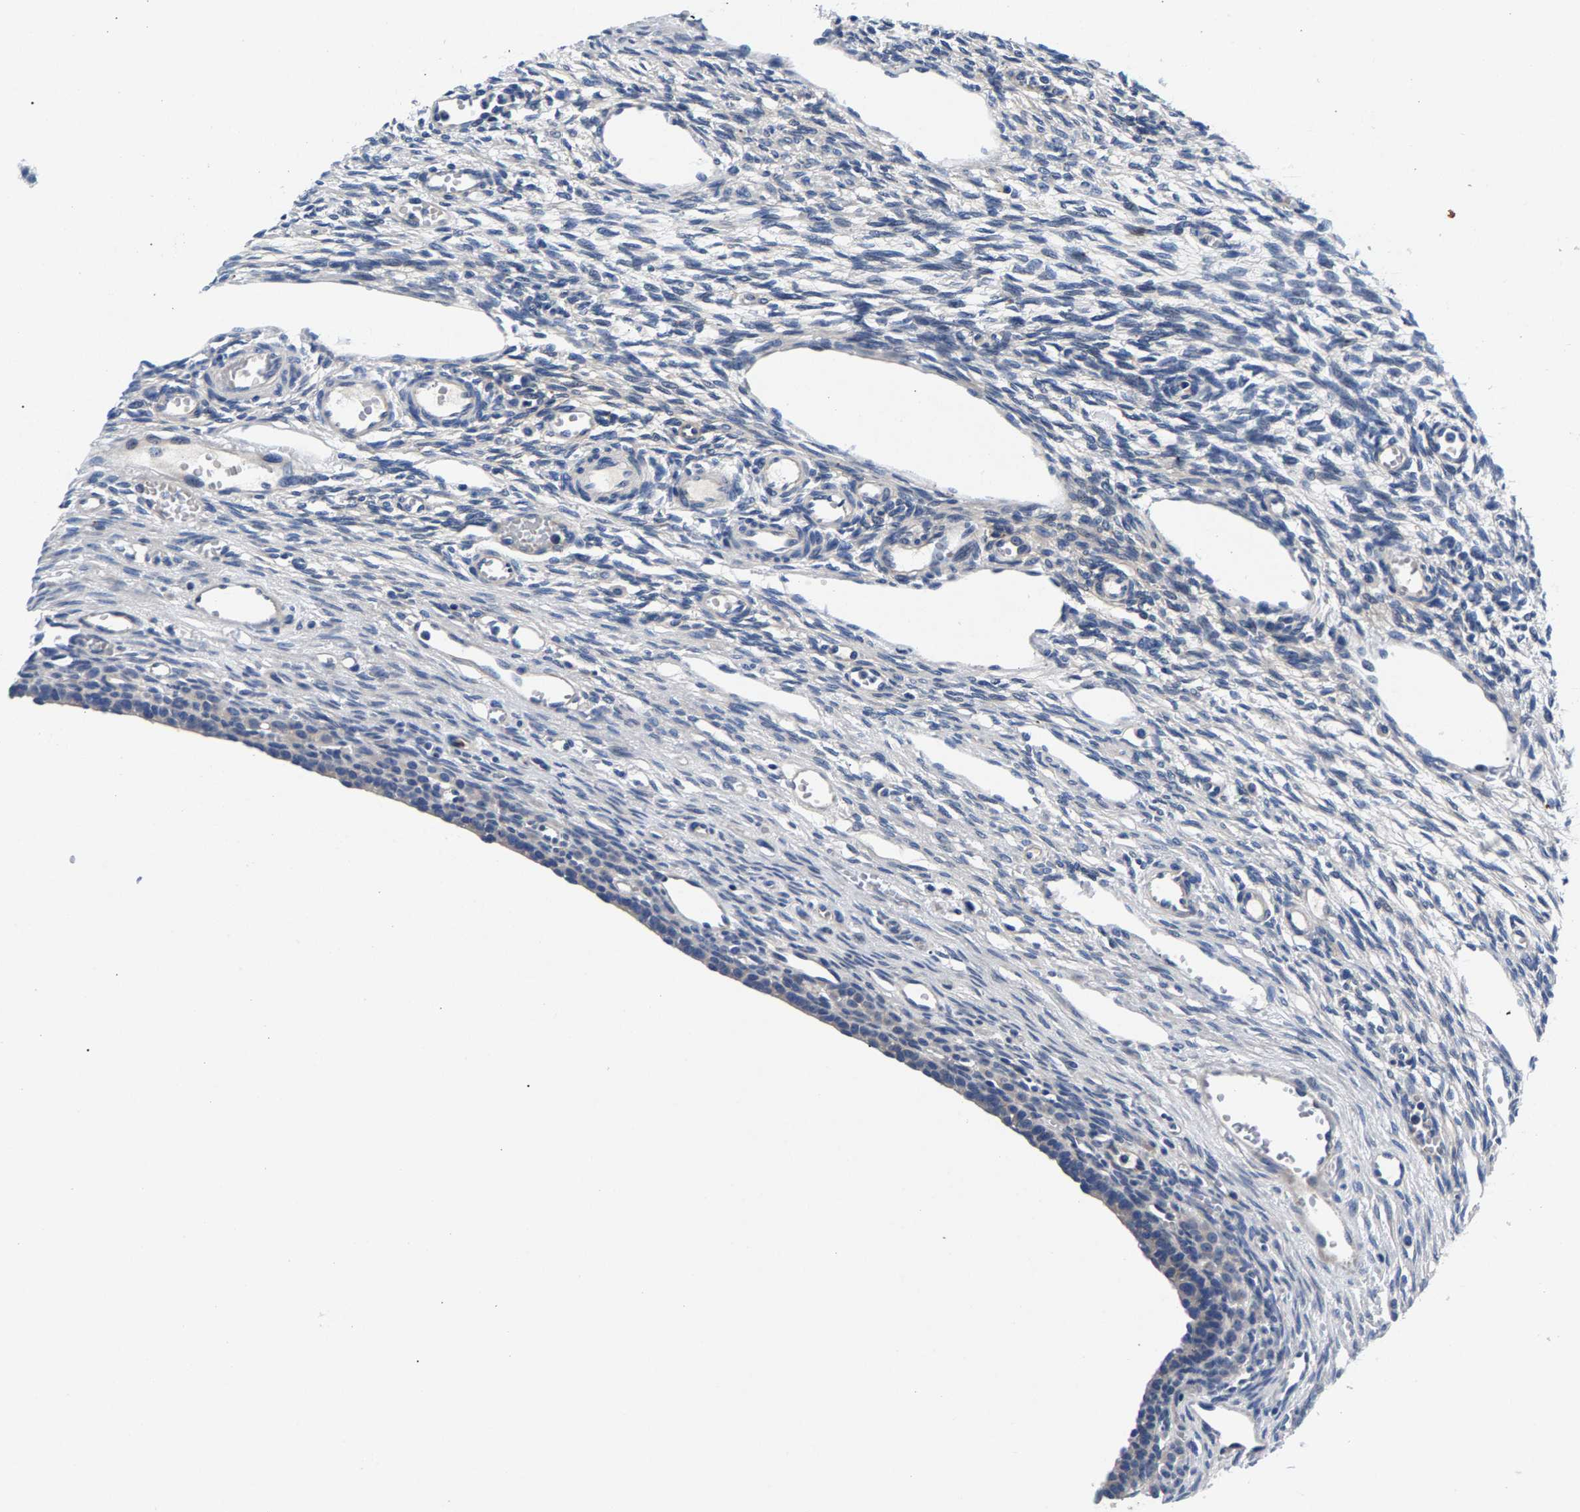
{"staining": {"intensity": "negative", "quantity": "none", "location": "none"}, "tissue": "ovary", "cell_type": "Follicle cells", "image_type": "normal", "snomed": [{"axis": "morphology", "description": "Normal tissue, NOS"}, {"axis": "topography", "description": "Ovary"}], "caption": "DAB (3,3'-diaminobenzidine) immunohistochemical staining of normal ovary exhibits no significant staining in follicle cells.", "gene": "P2RY4", "patient": {"sex": "female", "age": 33}}